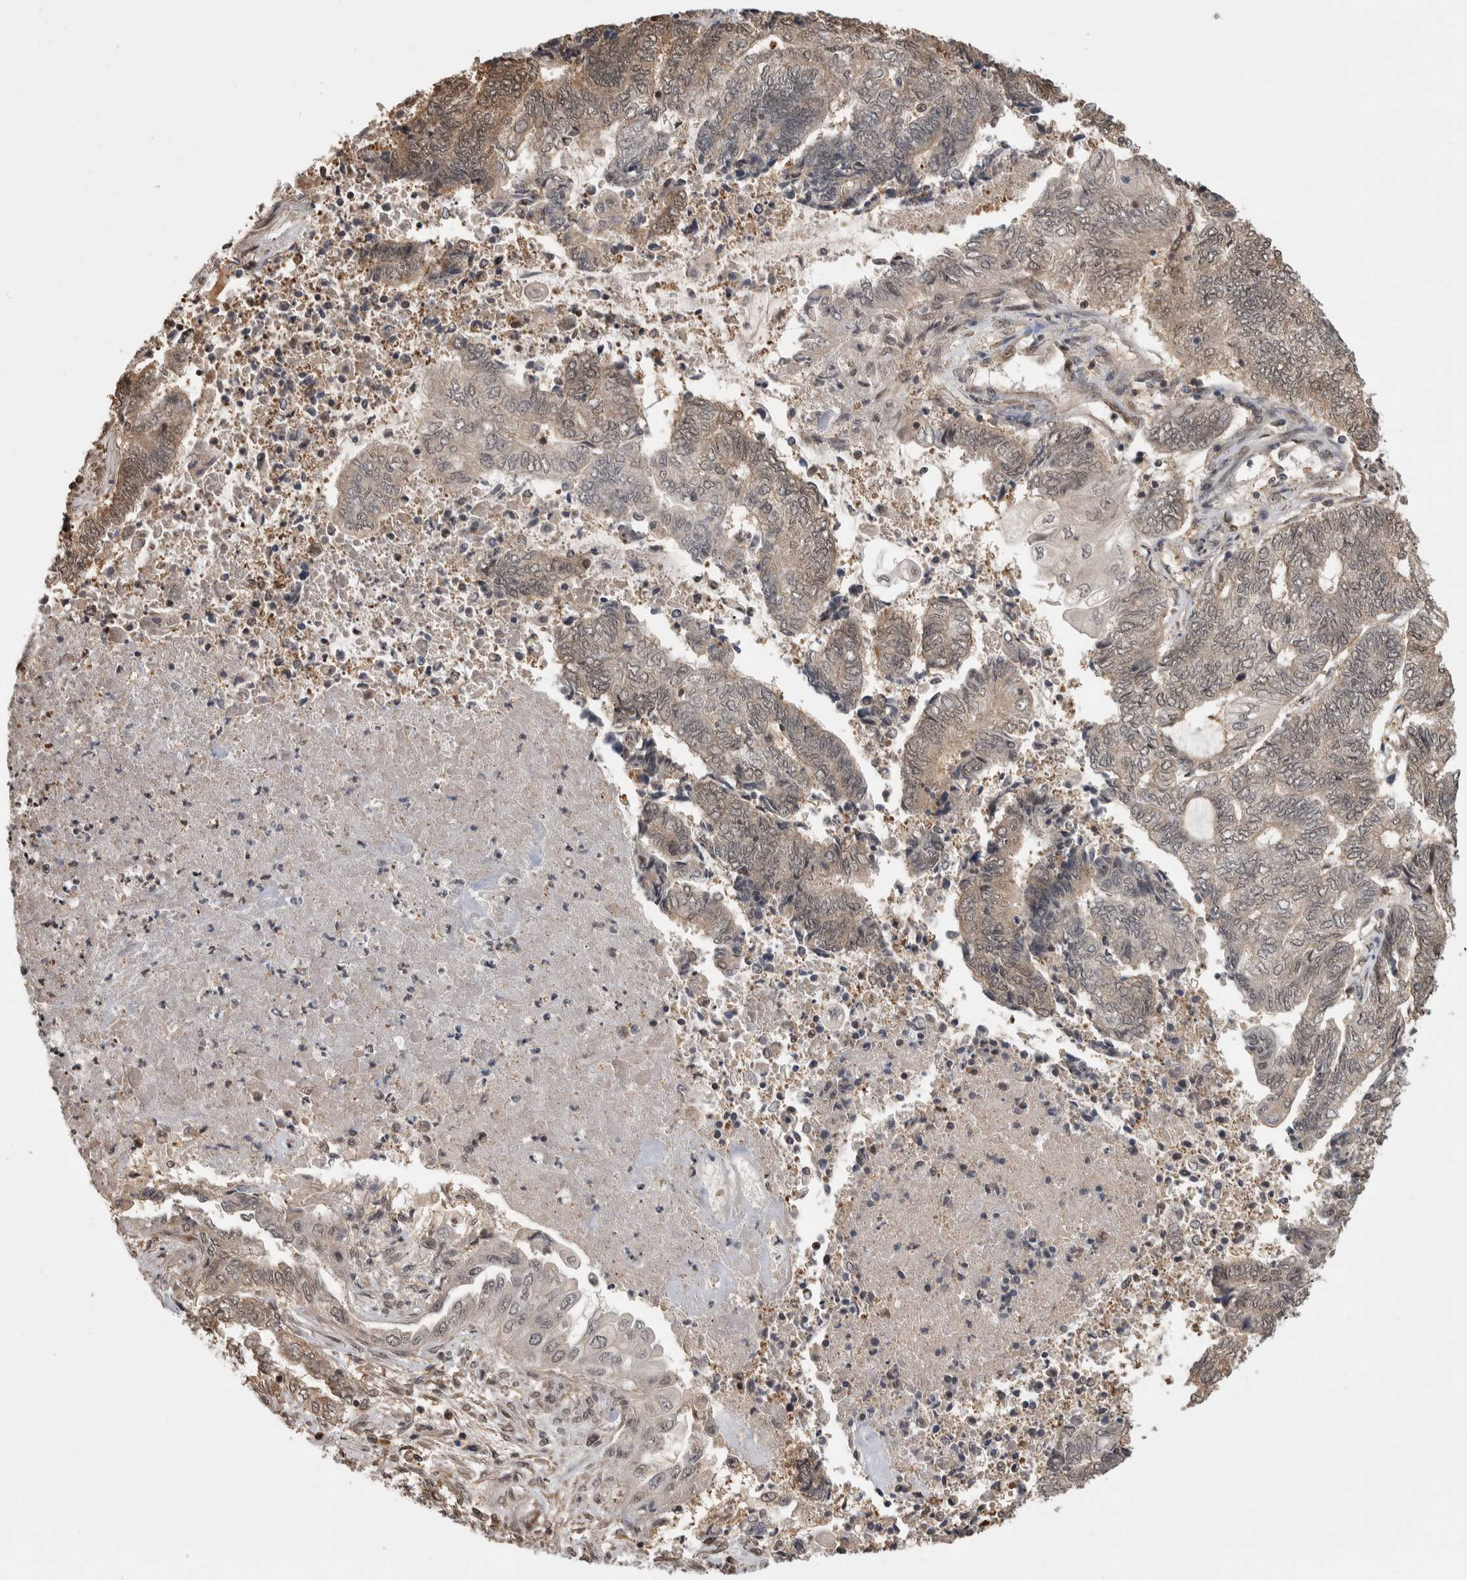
{"staining": {"intensity": "weak", "quantity": ">75%", "location": "cytoplasmic/membranous"}, "tissue": "endometrial cancer", "cell_type": "Tumor cells", "image_type": "cancer", "snomed": [{"axis": "morphology", "description": "Adenocarcinoma, NOS"}, {"axis": "topography", "description": "Uterus"}, {"axis": "topography", "description": "Endometrium"}], "caption": "Approximately >75% of tumor cells in human endometrial adenocarcinoma exhibit weak cytoplasmic/membranous protein positivity as visualized by brown immunohistochemical staining.", "gene": "ZNF592", "patient": {"sex": "female", "age": 70}}